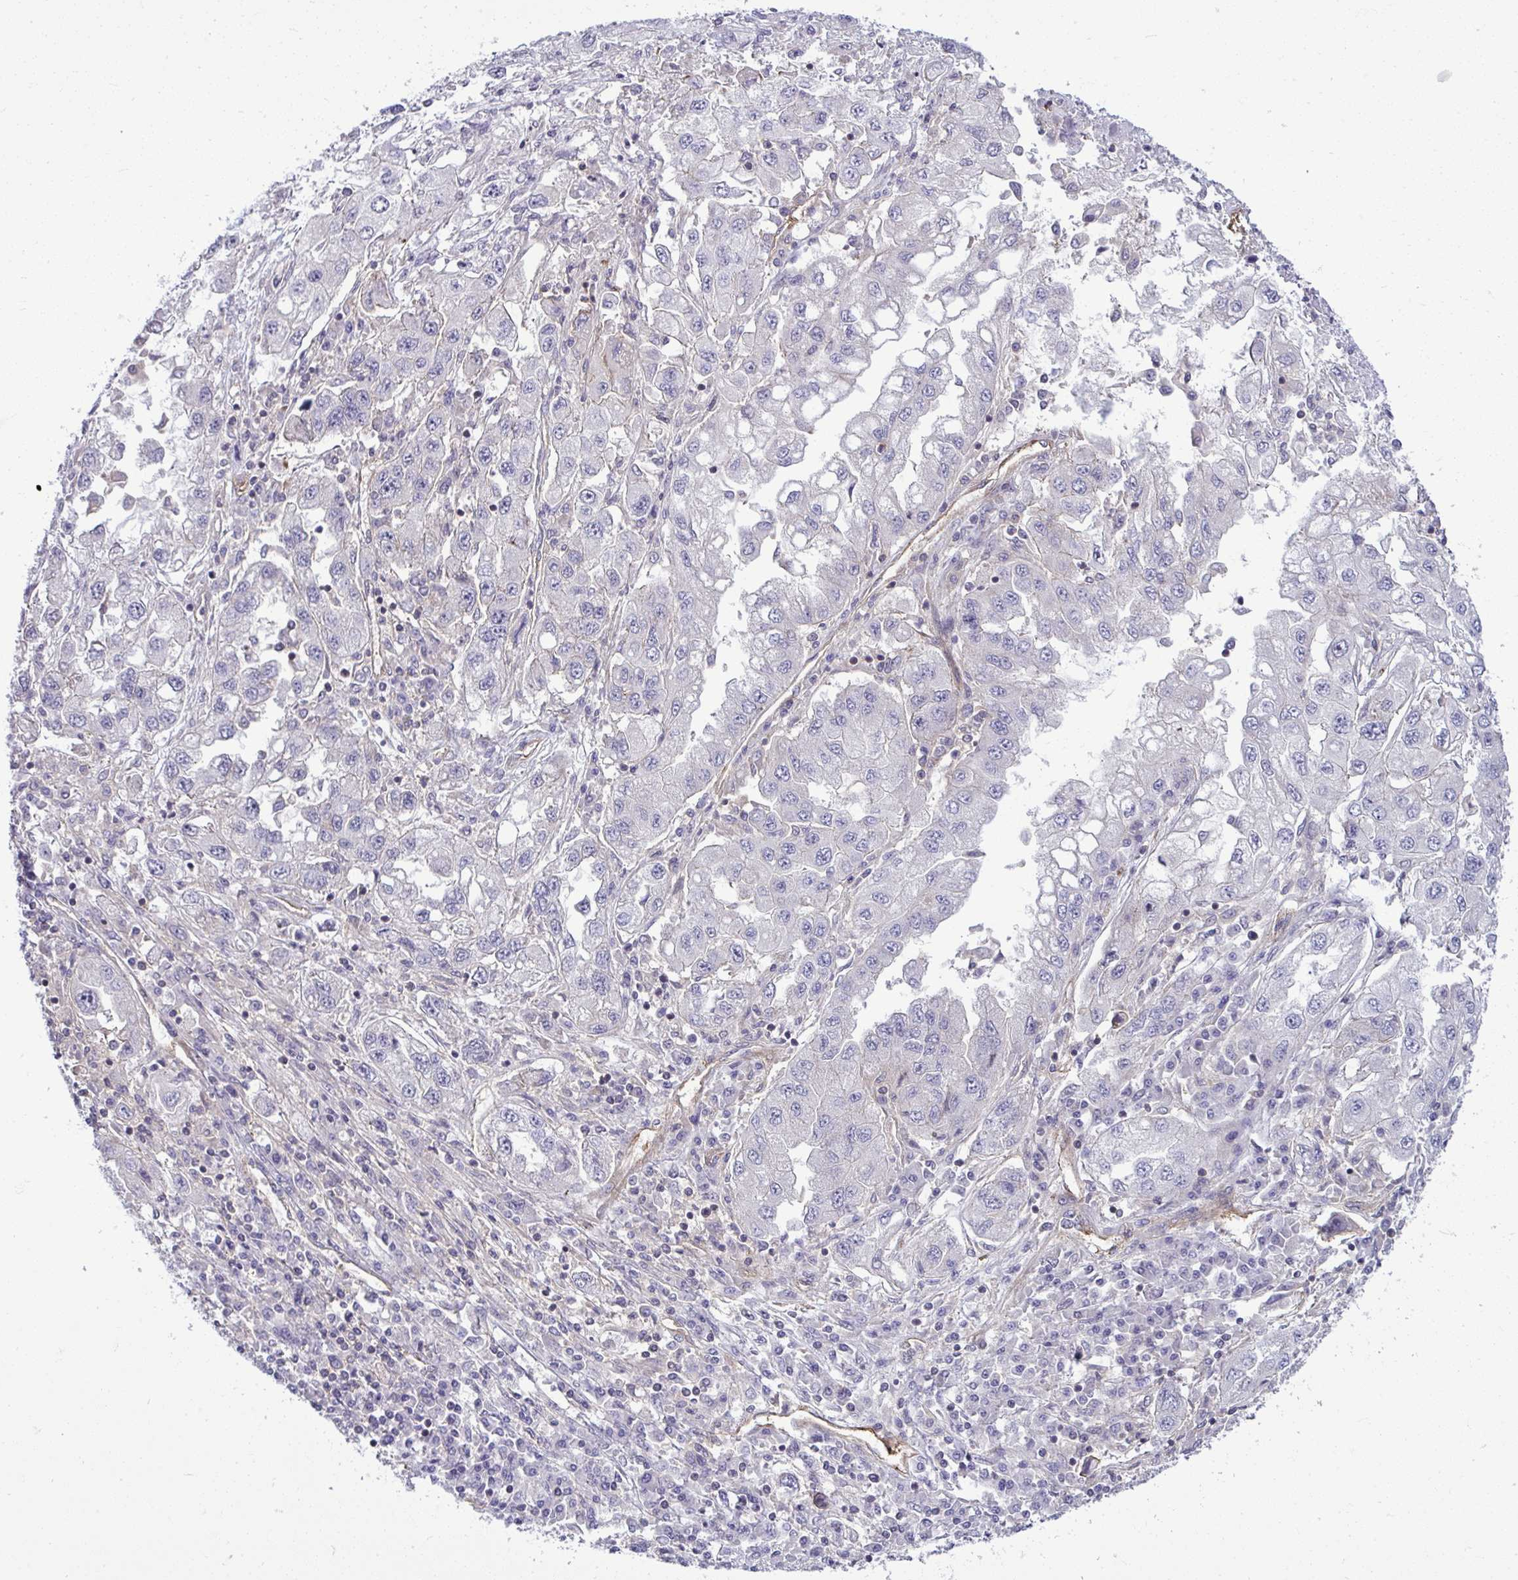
{"staining": {"intensity": "negative", "quantity": "none", "location": "none"}, "tissue": "lung cancer", "cell_type": "Tumor cells", "image_type": "cancer", "snomed": [{"axis": "morphology", "description": "Adenocarcinoma, NOS"}, {"axis": "morphology", "description": "Adenocarcinoma primary or metastatic"}, {"axis": "topography", "description": "Lung"}], "caption": "Immunohistochemistry (IHC) of human lung adenocarcinoma primary or metastatic exhibits no expression in tumor cells.", "gene": "FUT10", "patient": {"sex": "male", "age": 74}}